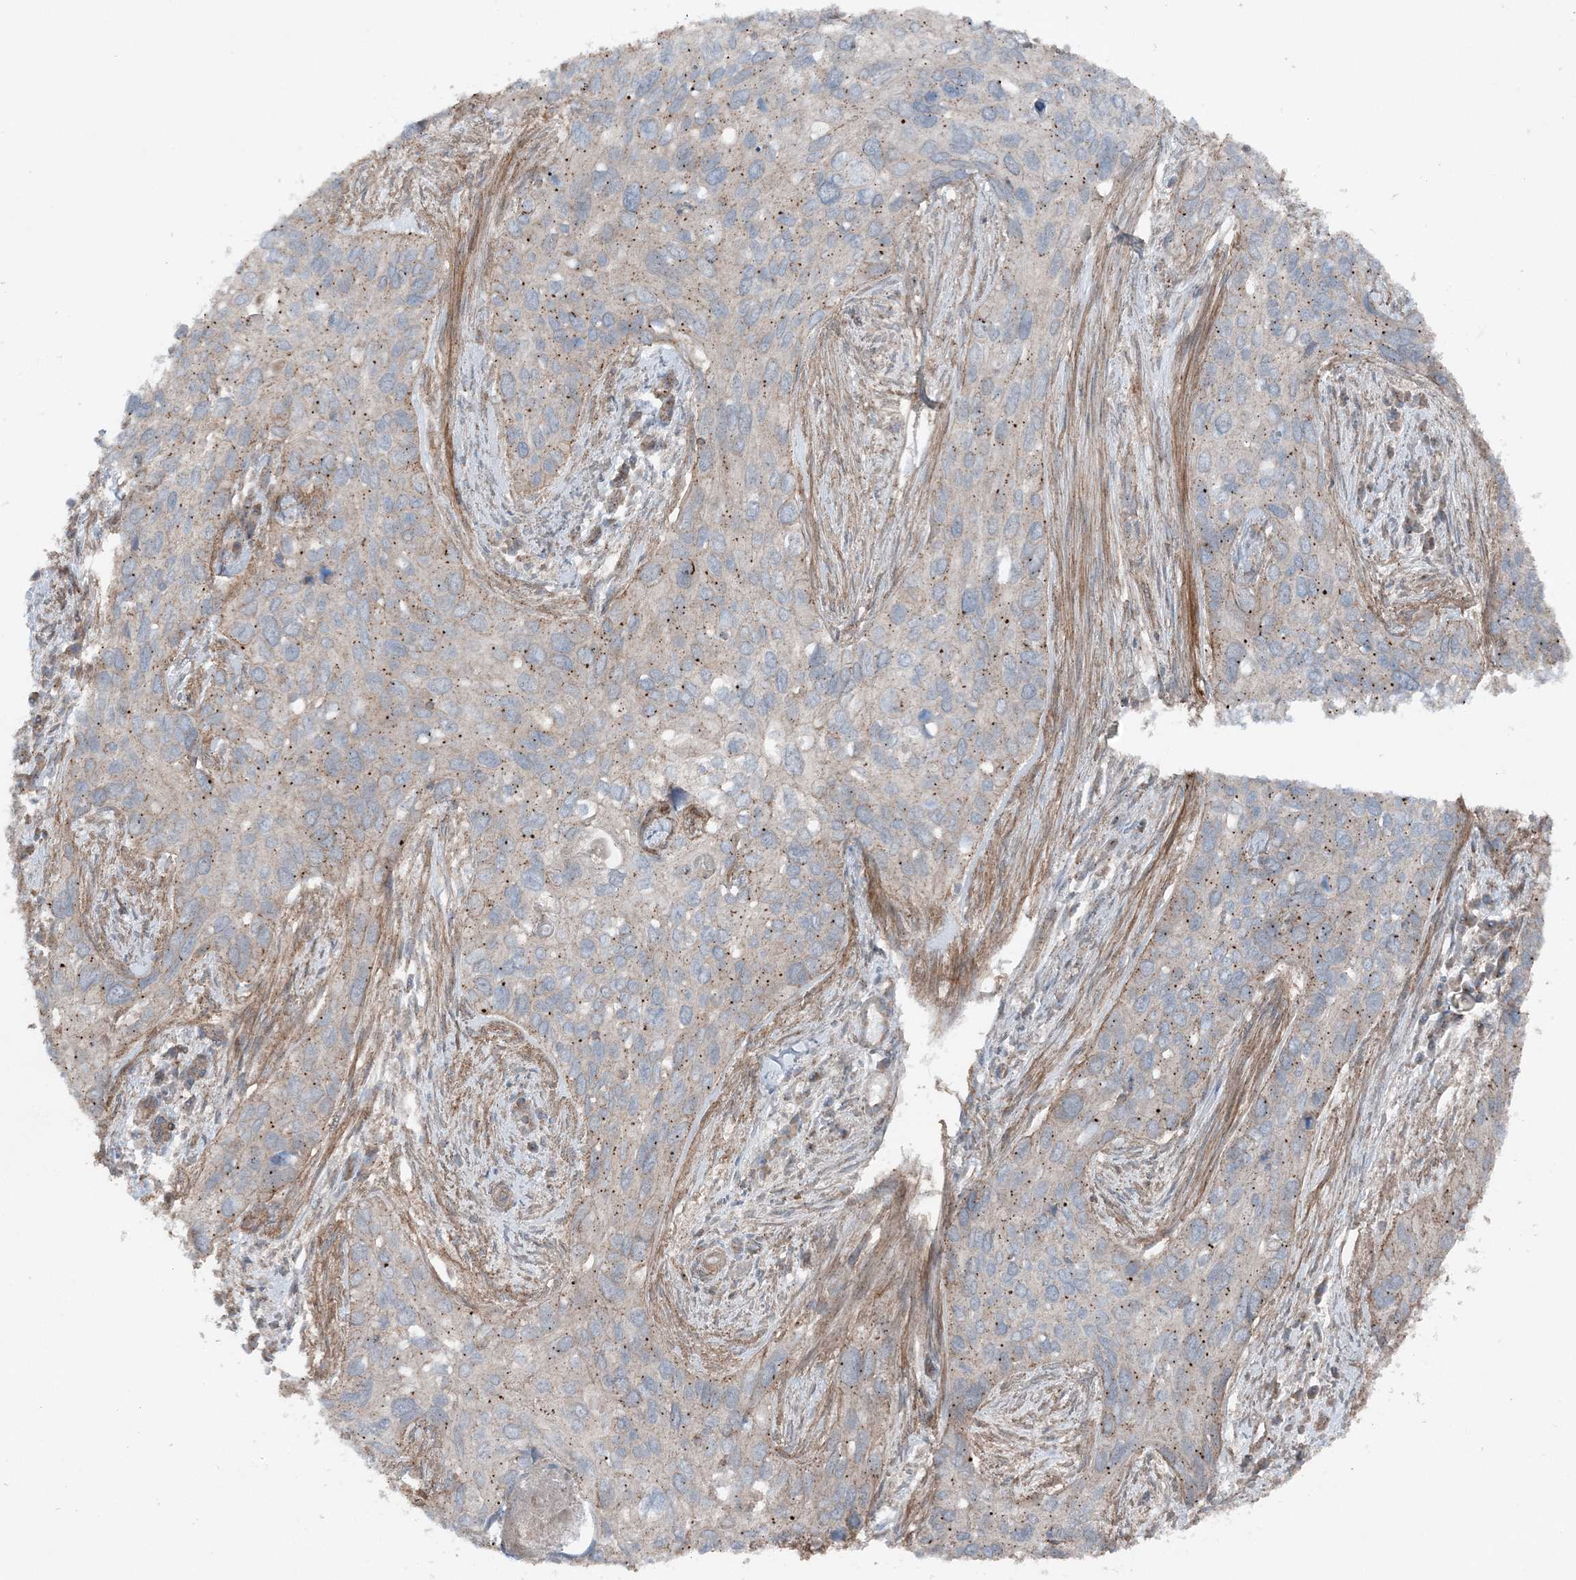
{"staining": {"intensity": "weak", "quantity": "25%-75%", "location": "cytoplasmic/membranous"}, "tissue": "cervical cancer", "cell_type": "Tumor cells", "image_type": "cancer", "snomed": [{"axis": "morphology", "description": "Squamous cell carcinoma, NOS"}, {"axis": "topography", "description": "Cervix"}], "caption": "Cervical cancer stained with a protein marker reveals weak staining in tumor cells.", "gene": "KY", "patient": {"sex": "female", "age": 55}}